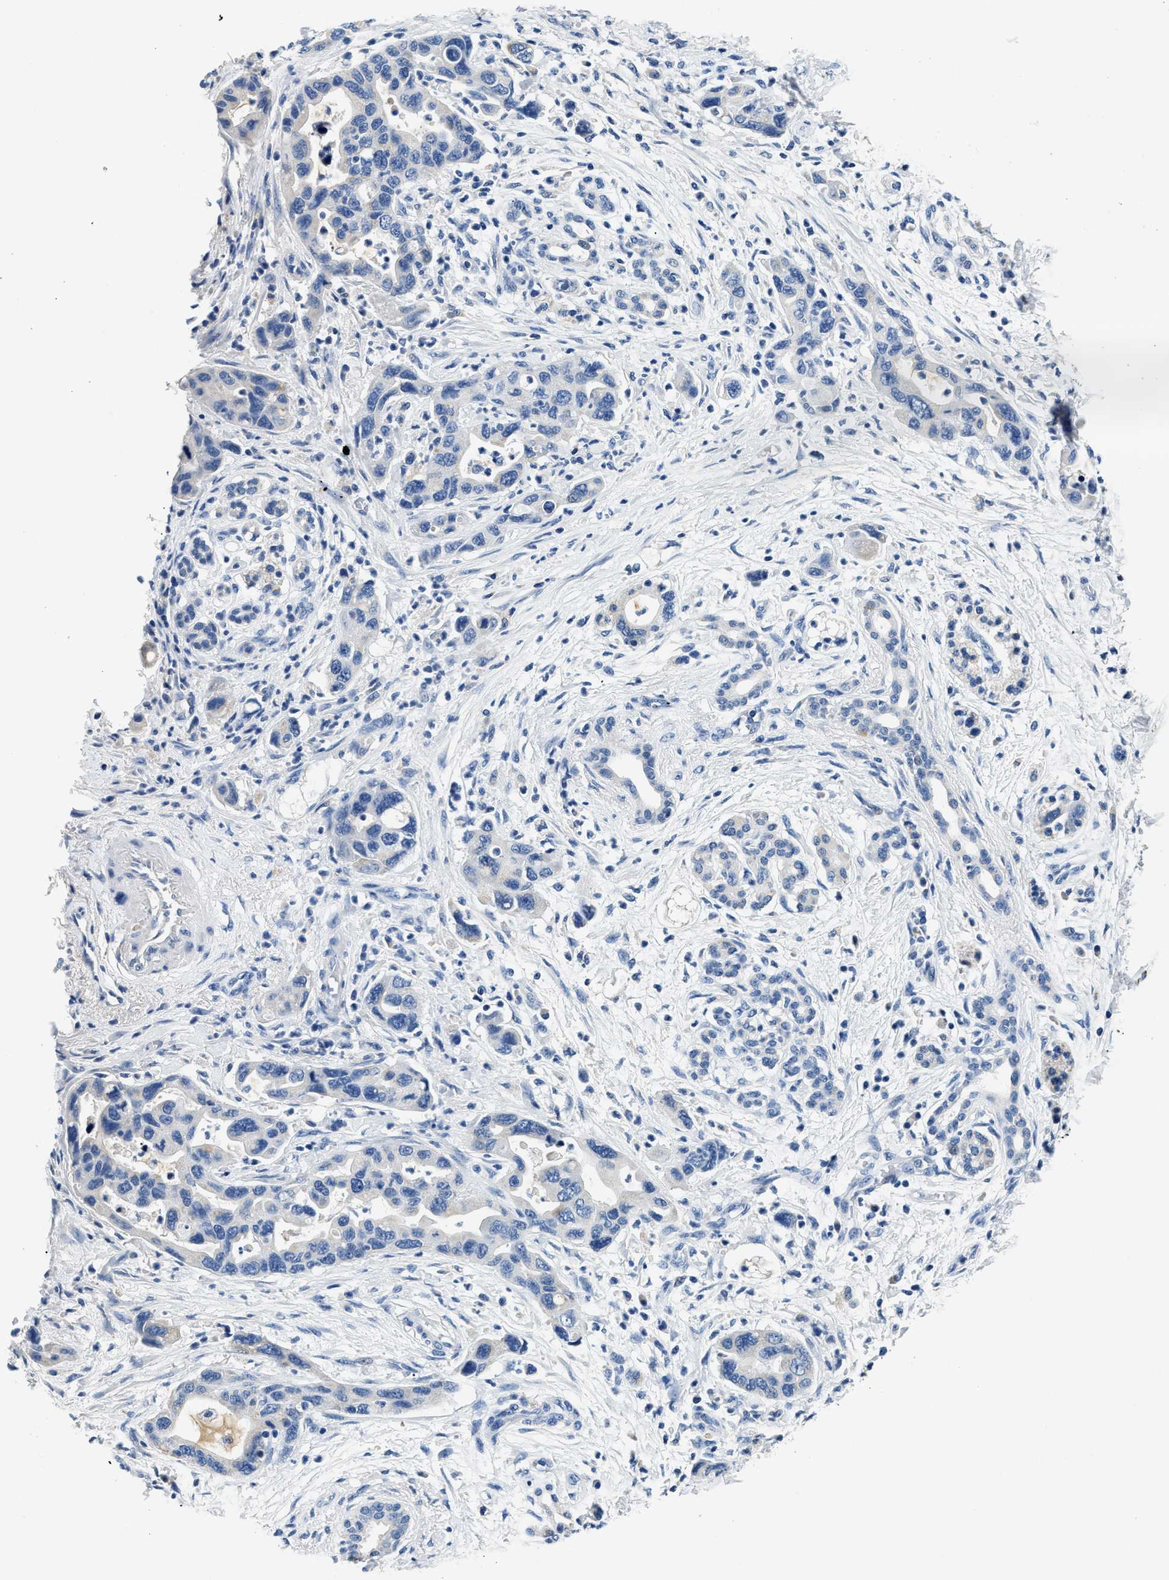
{"staining": {"intensity": "negative", "quantity": "none", "location": "none"}, "tissue": "pancreatic cancer", "cell_type": "Tumor cells", "image_type": "cancer", "snomed": [{"axis": "morphology", "description": "Normal tissue, NOS"}, {"axis": "morphology", "description": "Adenocarcinoma, NOS"}, {"axis": "topography", "description": "Pancreas"}], "caption": "This is a histopathology image of IHC staining of pancreatic cancer, which shows no expression in tumor cells.", "gene": "PCK2", "patient": {"sex": "female", "age": 71}}